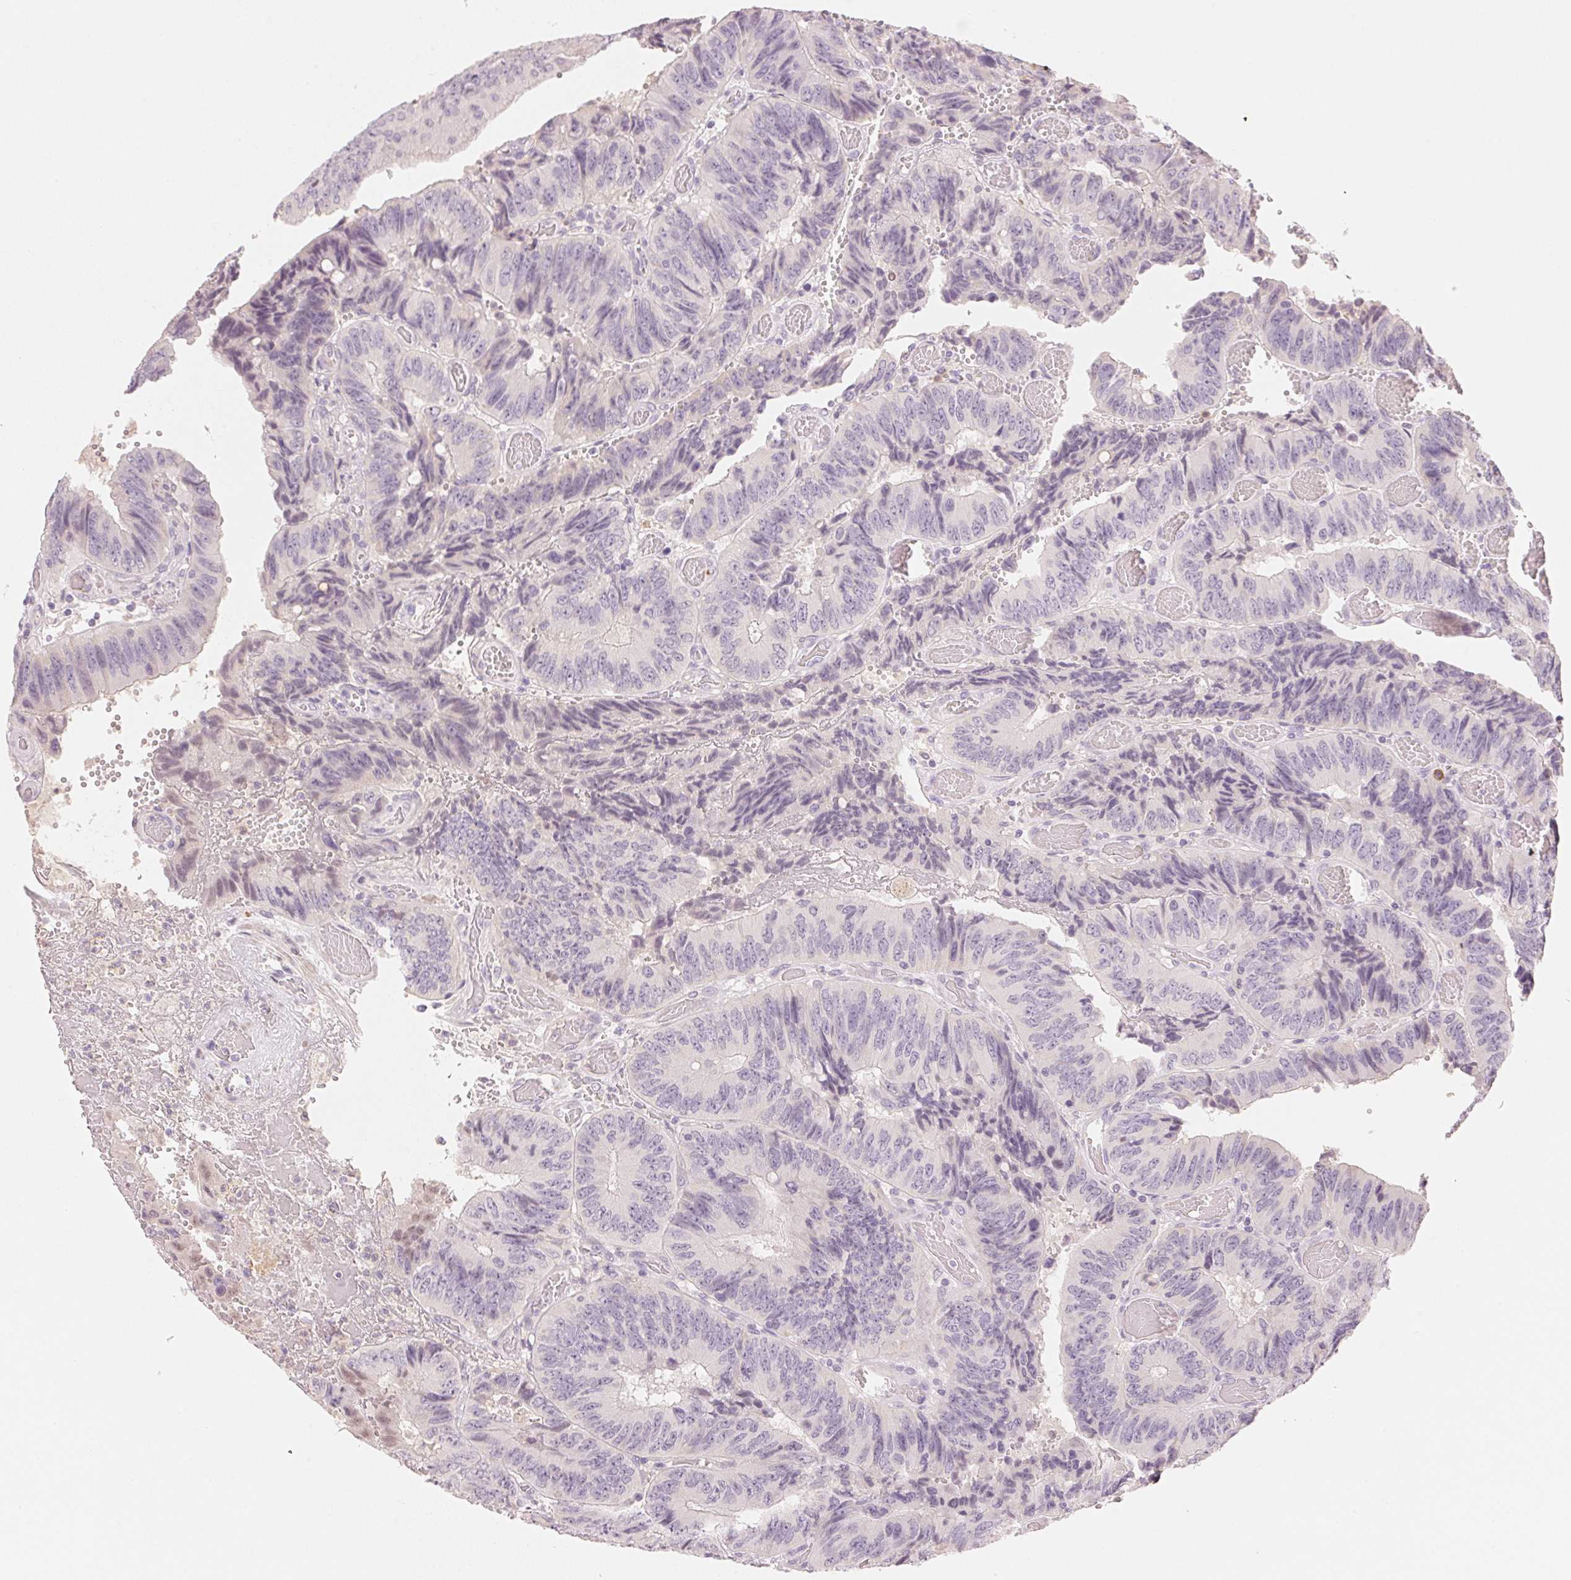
{"staining": {"intensity": "negative", "quantity": "none", "location": "none"}, "tissue": "colorectal cancer", "cell_type": "Tumor cells", "image_type": "cancer", "snomed": [{"axis": "morphology", "description": "Adenocarcinoma, NOS"}, {"axis": "topography", "description": "Colon"}], "caption": "Tumor cells are negative for protein expression in human colorectal cancer (adenocarcinoma).", "gene": "RMDN2", "patient": {"sex": "female", "age": 84}}